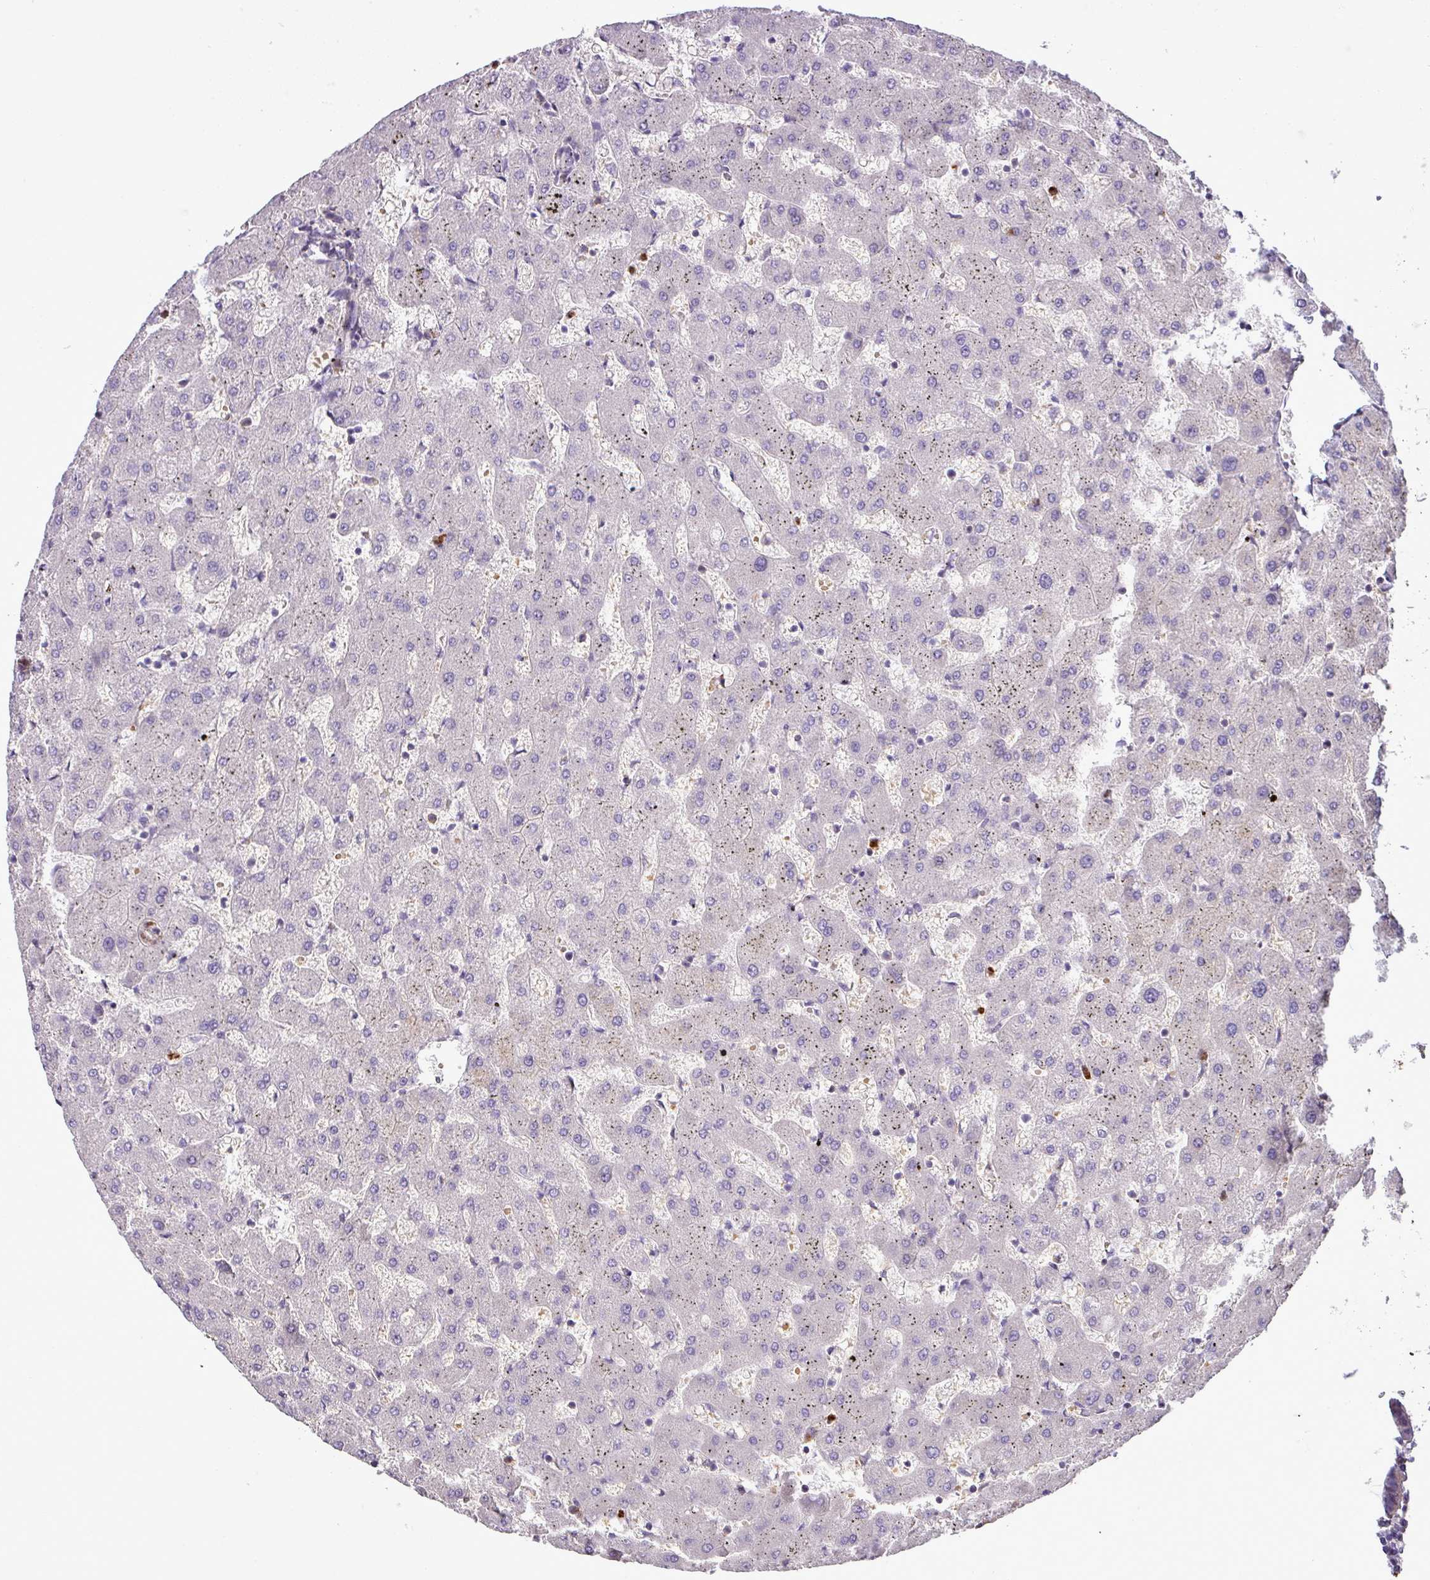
{"staining": {"intensity": "negative", "quantity": "none", "location": "none"}, "tissue": "liver", "cell_type": "Cholangiocytes", "image_type": "normal", "snomed": [{"axis": "morphology", "description": "Normal tissue, NOS"}, {"axis": "topography", "description": "Liver"}], "caption": "This histopathology image is of normal liver stained with IHC to label a protein in brown with the nuclei are counter-stained blue. There is no positivity in cholangiocytes.", "gene": "NBEAL2", "patient": {"sex": "female", "age": 63}}